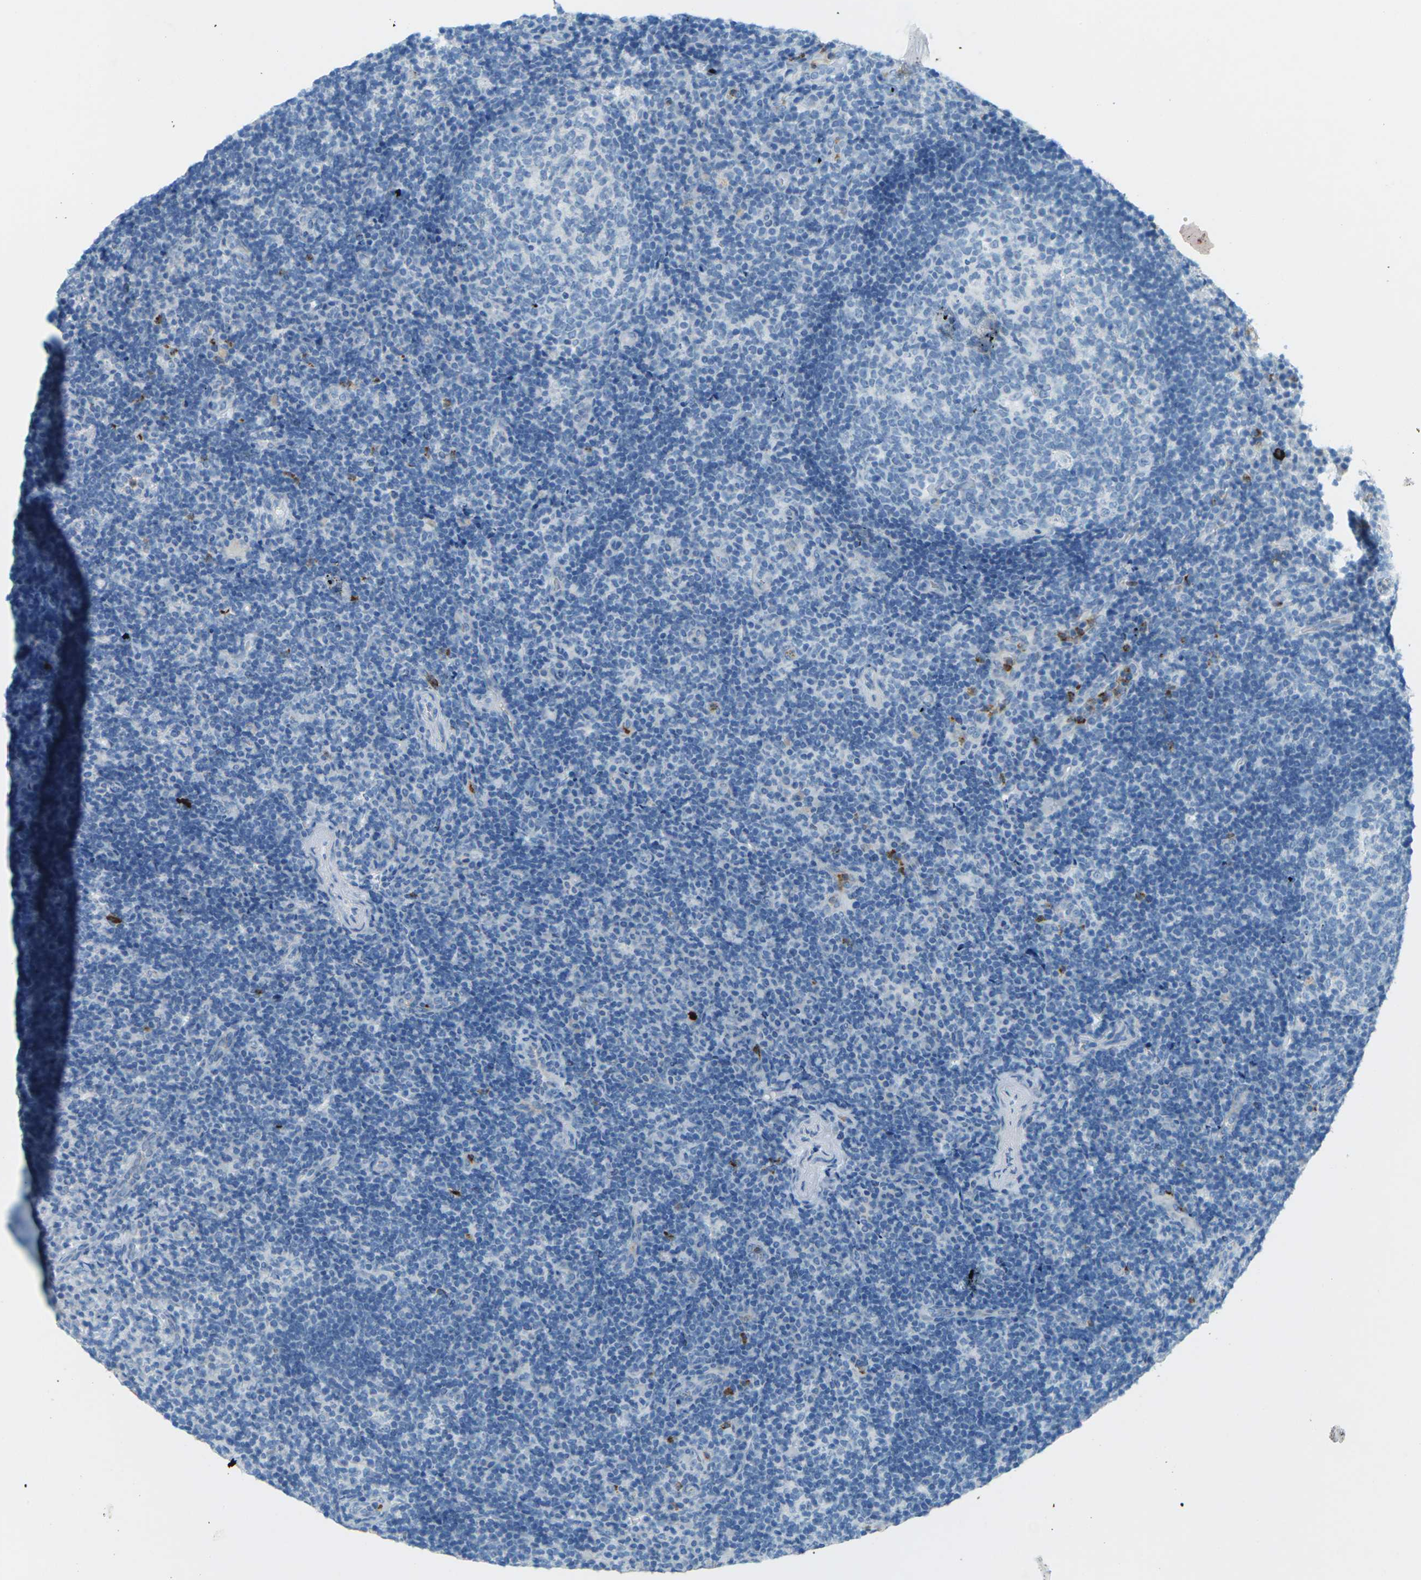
{"staining": {"intensity": "negative", "quantity": "none", "location": "none"}, "tissue": "tonsil", "cell_type": "Germinal center cells", "image_type": "normal", "snomed": [{"axis": "morphology", "description": "Normal tissue, NOS"}, {"axis": "topography", "description": "Tonsil"}], "caption": "IHC of benign tonsil demonstrates no staining in germinal center cells.", "gene": "CDH16", "patient": {"sex": "female", "age": 40}}